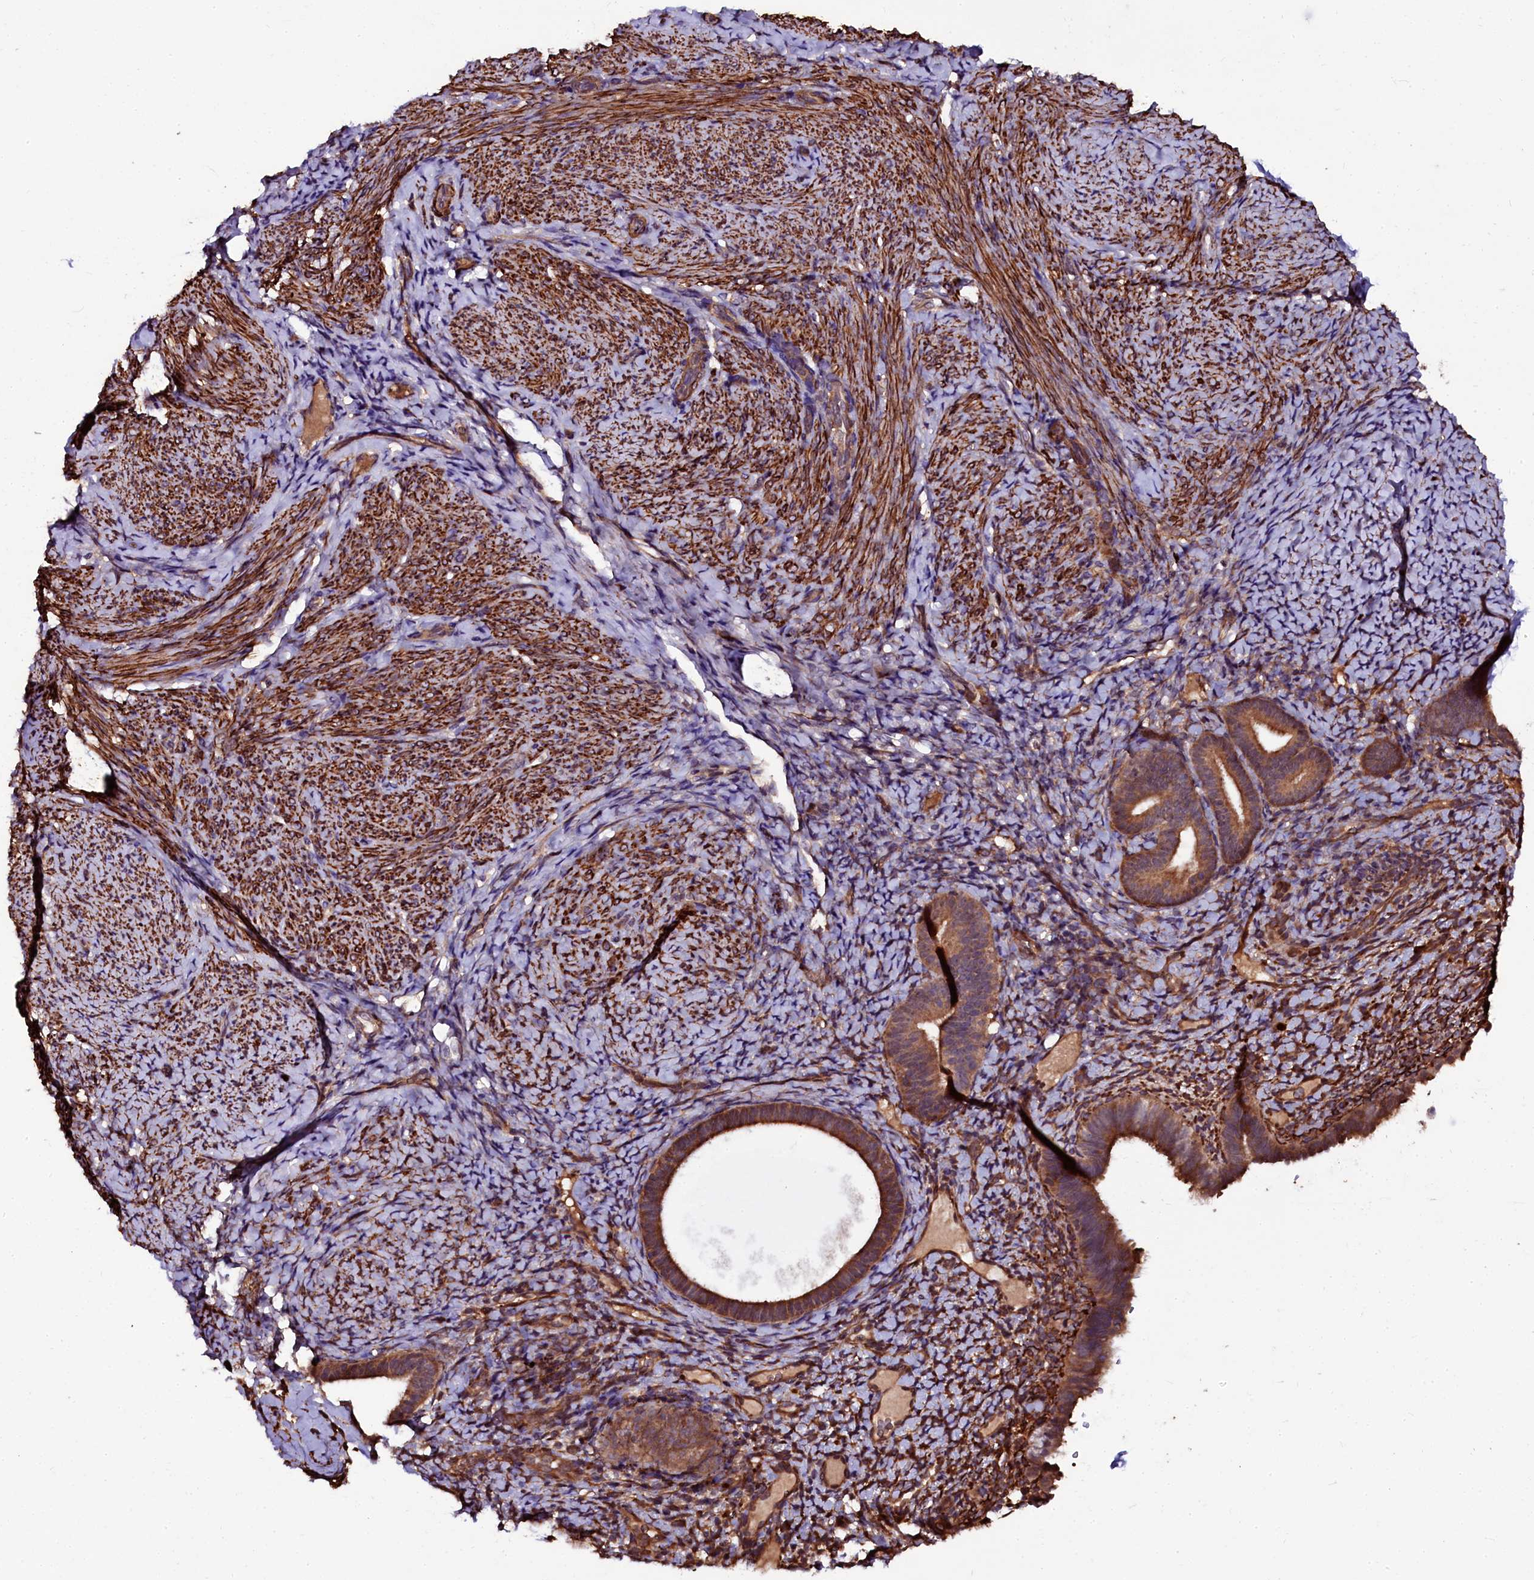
{"staining": {"intensity": "moderate", "quantity": "25%-75%", "location": "cytoplasmic/membranous"}, "tissue": "endometrium", "cell_type": "Cells in endometrial stroma", "image_type": "normal", "snomed": [{"axis": "morphology", "description": "Normal tissue, NOS"}, {"axis": "topography", "description": "Endometrium"}], "caption": "High-power microscopy captured an immunohistochemistry photomicrograph of unremarkable endometrium, revealing moderate cytoplasmic/membranous staining in about 25%-75% of cells in endometrial stroma. The staining was performed using DAB (3,3'-diaminobenzidine), with brown indicating positive protein expression. Nuclei are stained blue with hematoxylin.", "gene": "N4BP1", "patient": {"sex": "female", "age": 65}}